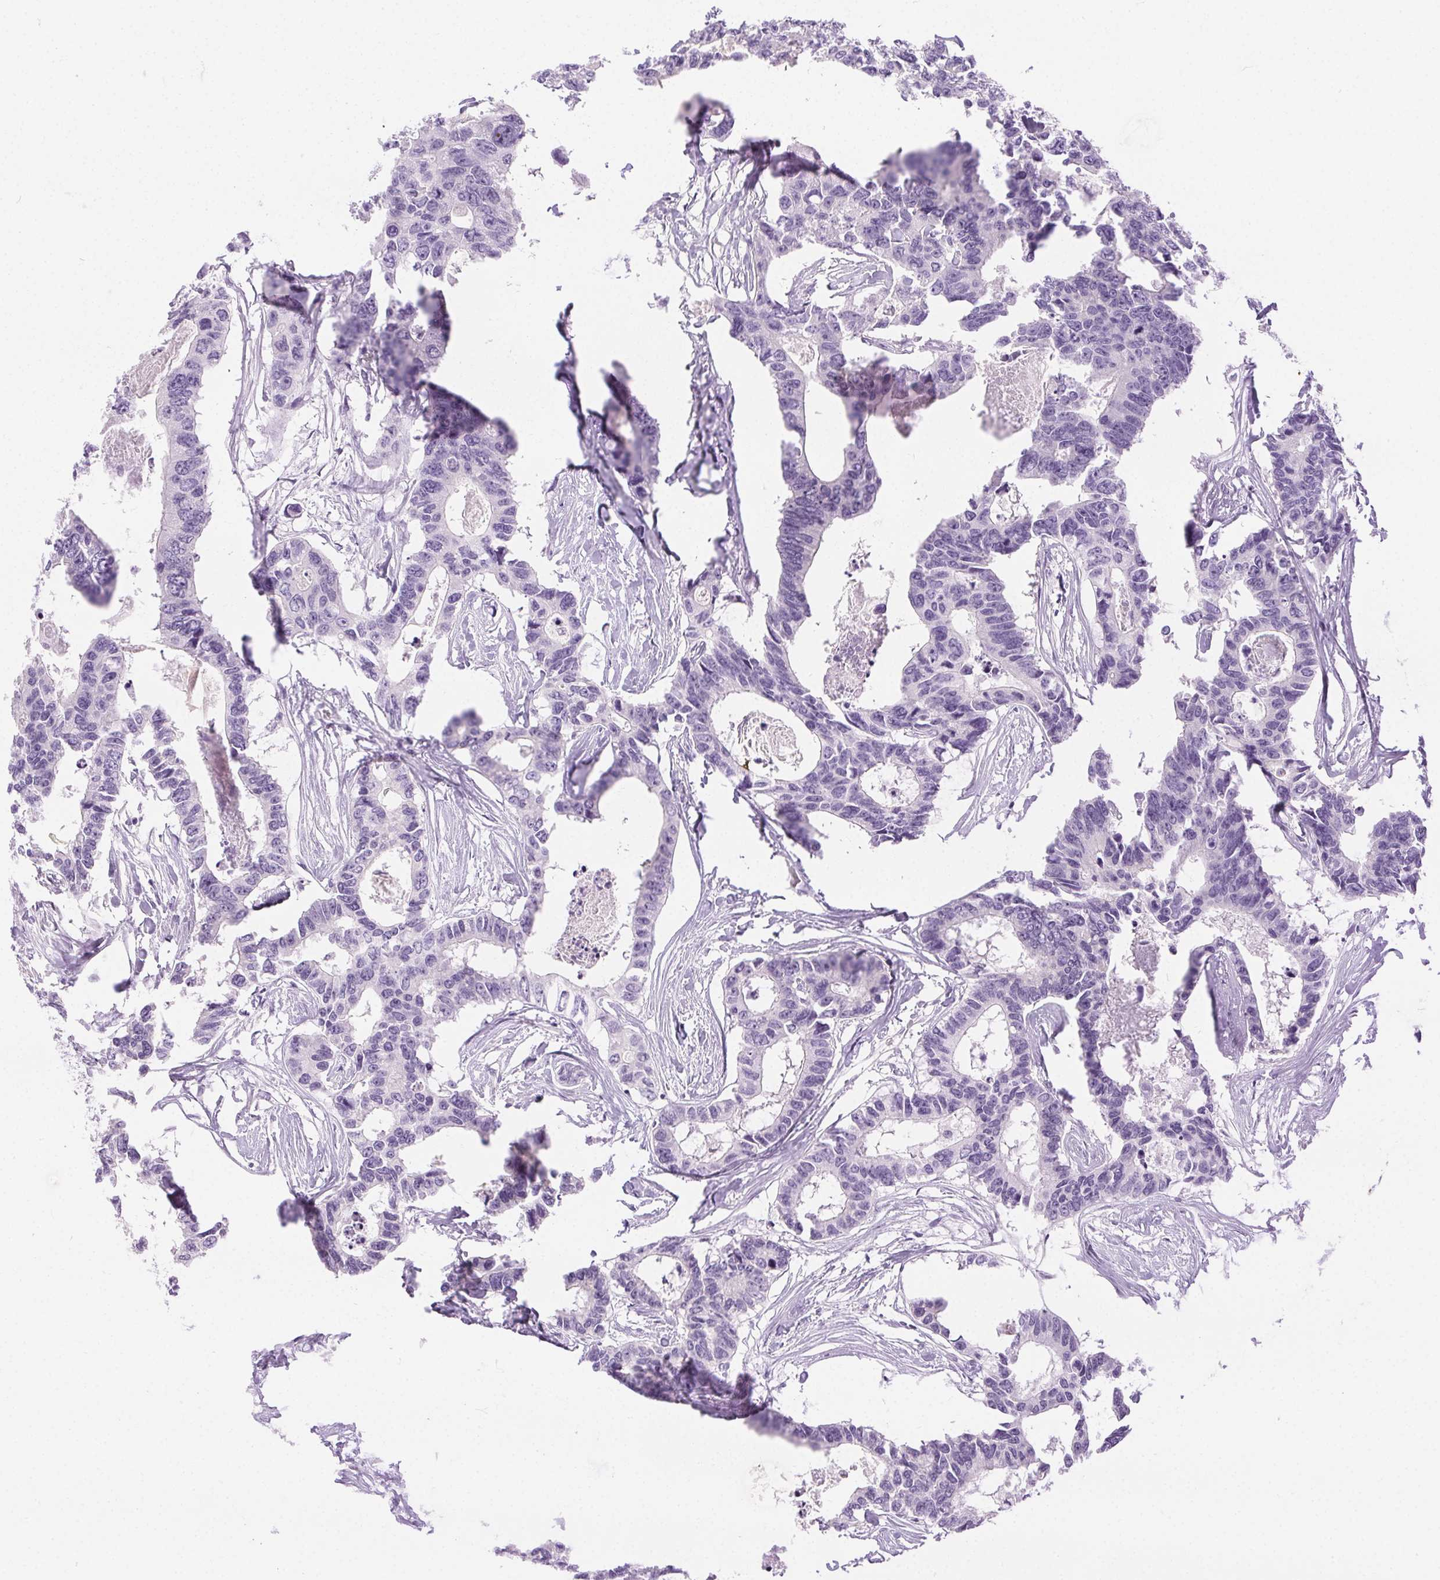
{"staining": {"intensity": "negative", "quantity": "none", "location": "none"}, "tissue": "colorectal cancer", "cell_type": "Tumor cells", "image_type": "cancer", "snomed": [{"axis": "morphology", "description": "Adenocarcinoma, NOS"}, {"axis": "topography", "description": "Rectum"}], "caption": "Histopathology image shows no significant protein expression in tumor cells of adenocarcinoma (colorectal). (Immunohistochemistry, brightfield microscopy, high magnification).", "gene": "C20orf85", "patient": {"sex": "male", "age": 57}}